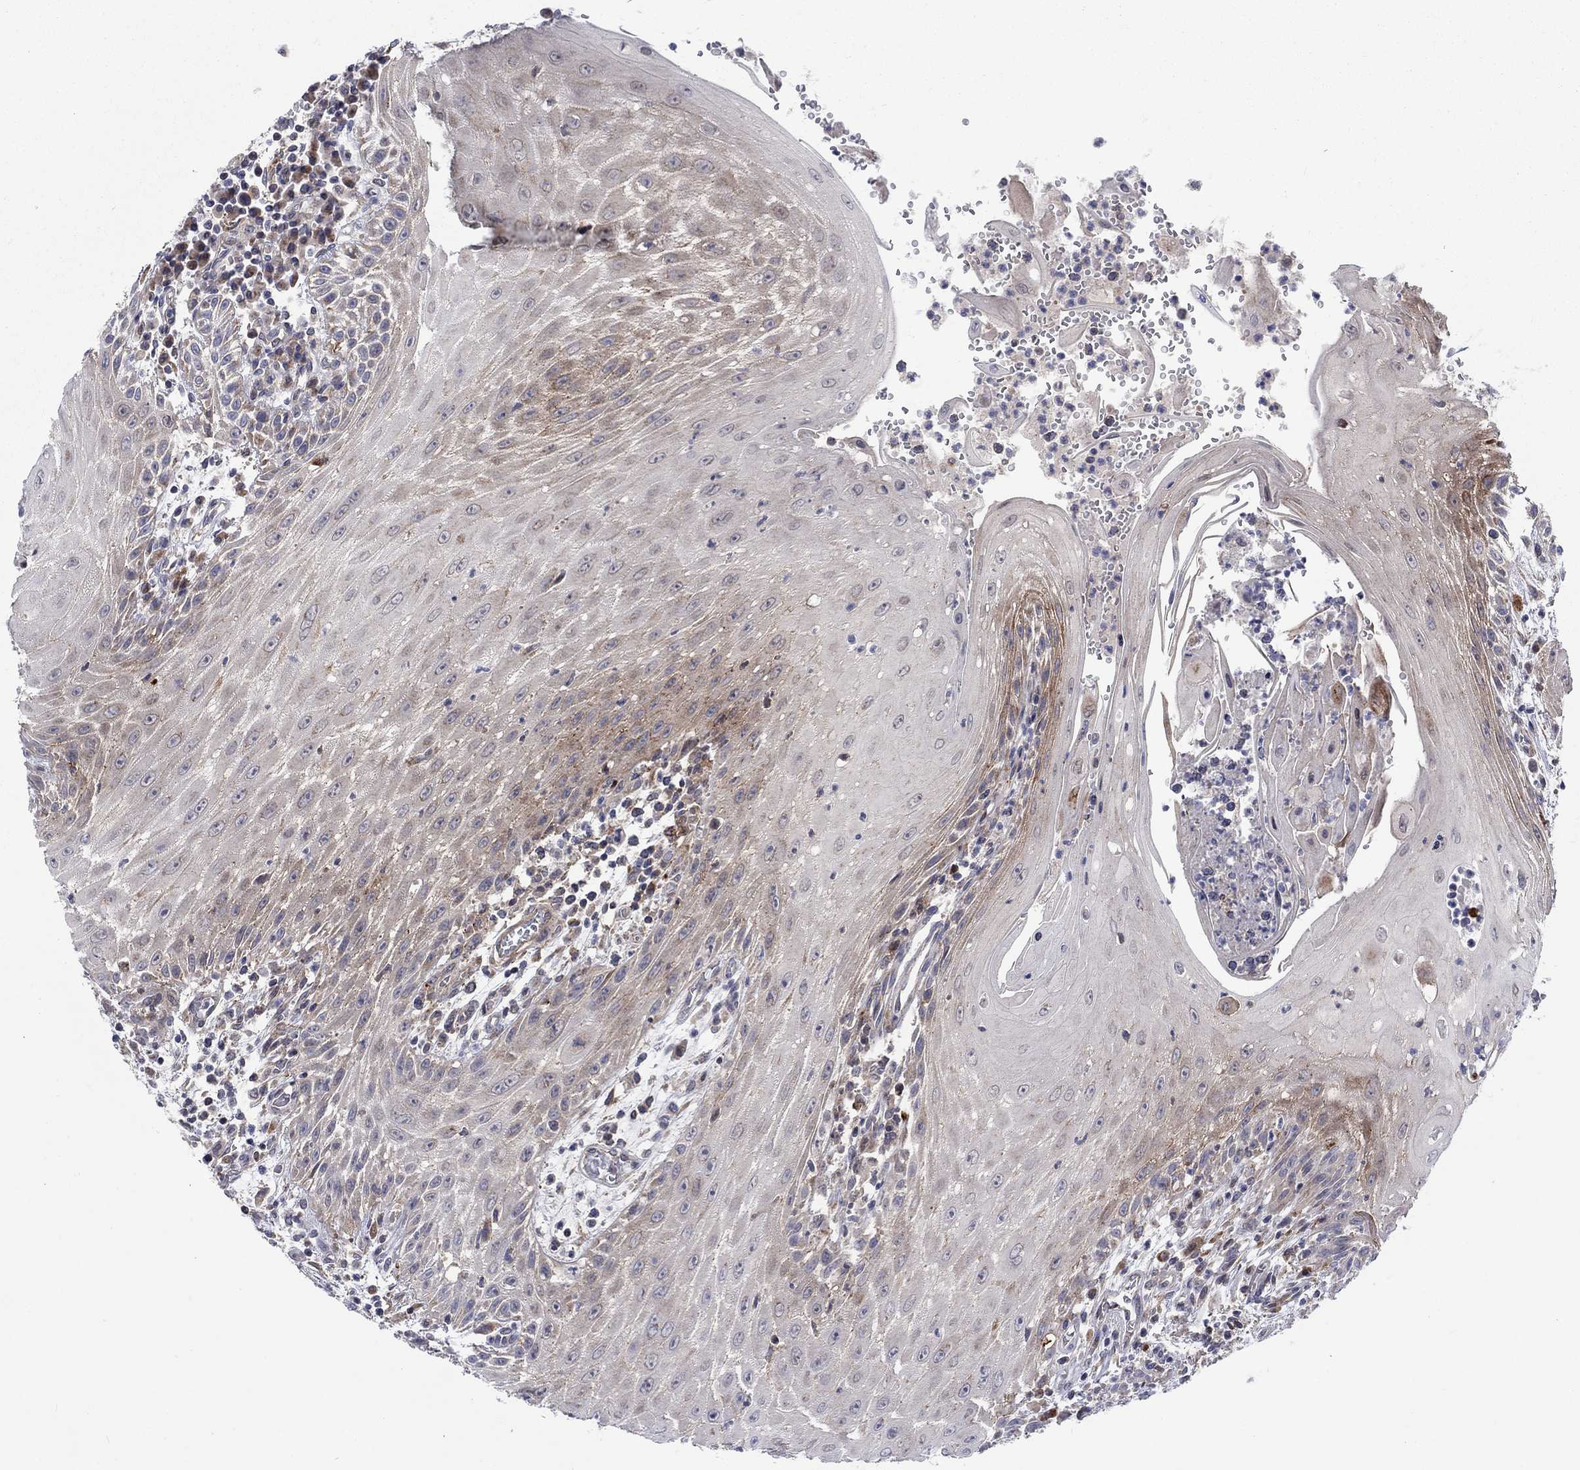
{"staining": {"intensity": "weak", "quantity": "<25%", "location": "cytoplasmic/membranous"}, "tissue": "head and neck cancer", "cell_type": "Tumor cells", "image_type": "cancer", "snomed": [{"axis": "morphology", "description": "Squamous cell carcinoma, NOS"}, {"axis": "topography", "description": "Oral tissue"}, {"axis": "topography", "description": "Head-Neck"}], "caption": "There is no significant staining in tumor cells of head and neck cancer.", "gene": "SLC35F2", "patient": {"sex": "male", "age": 58}}